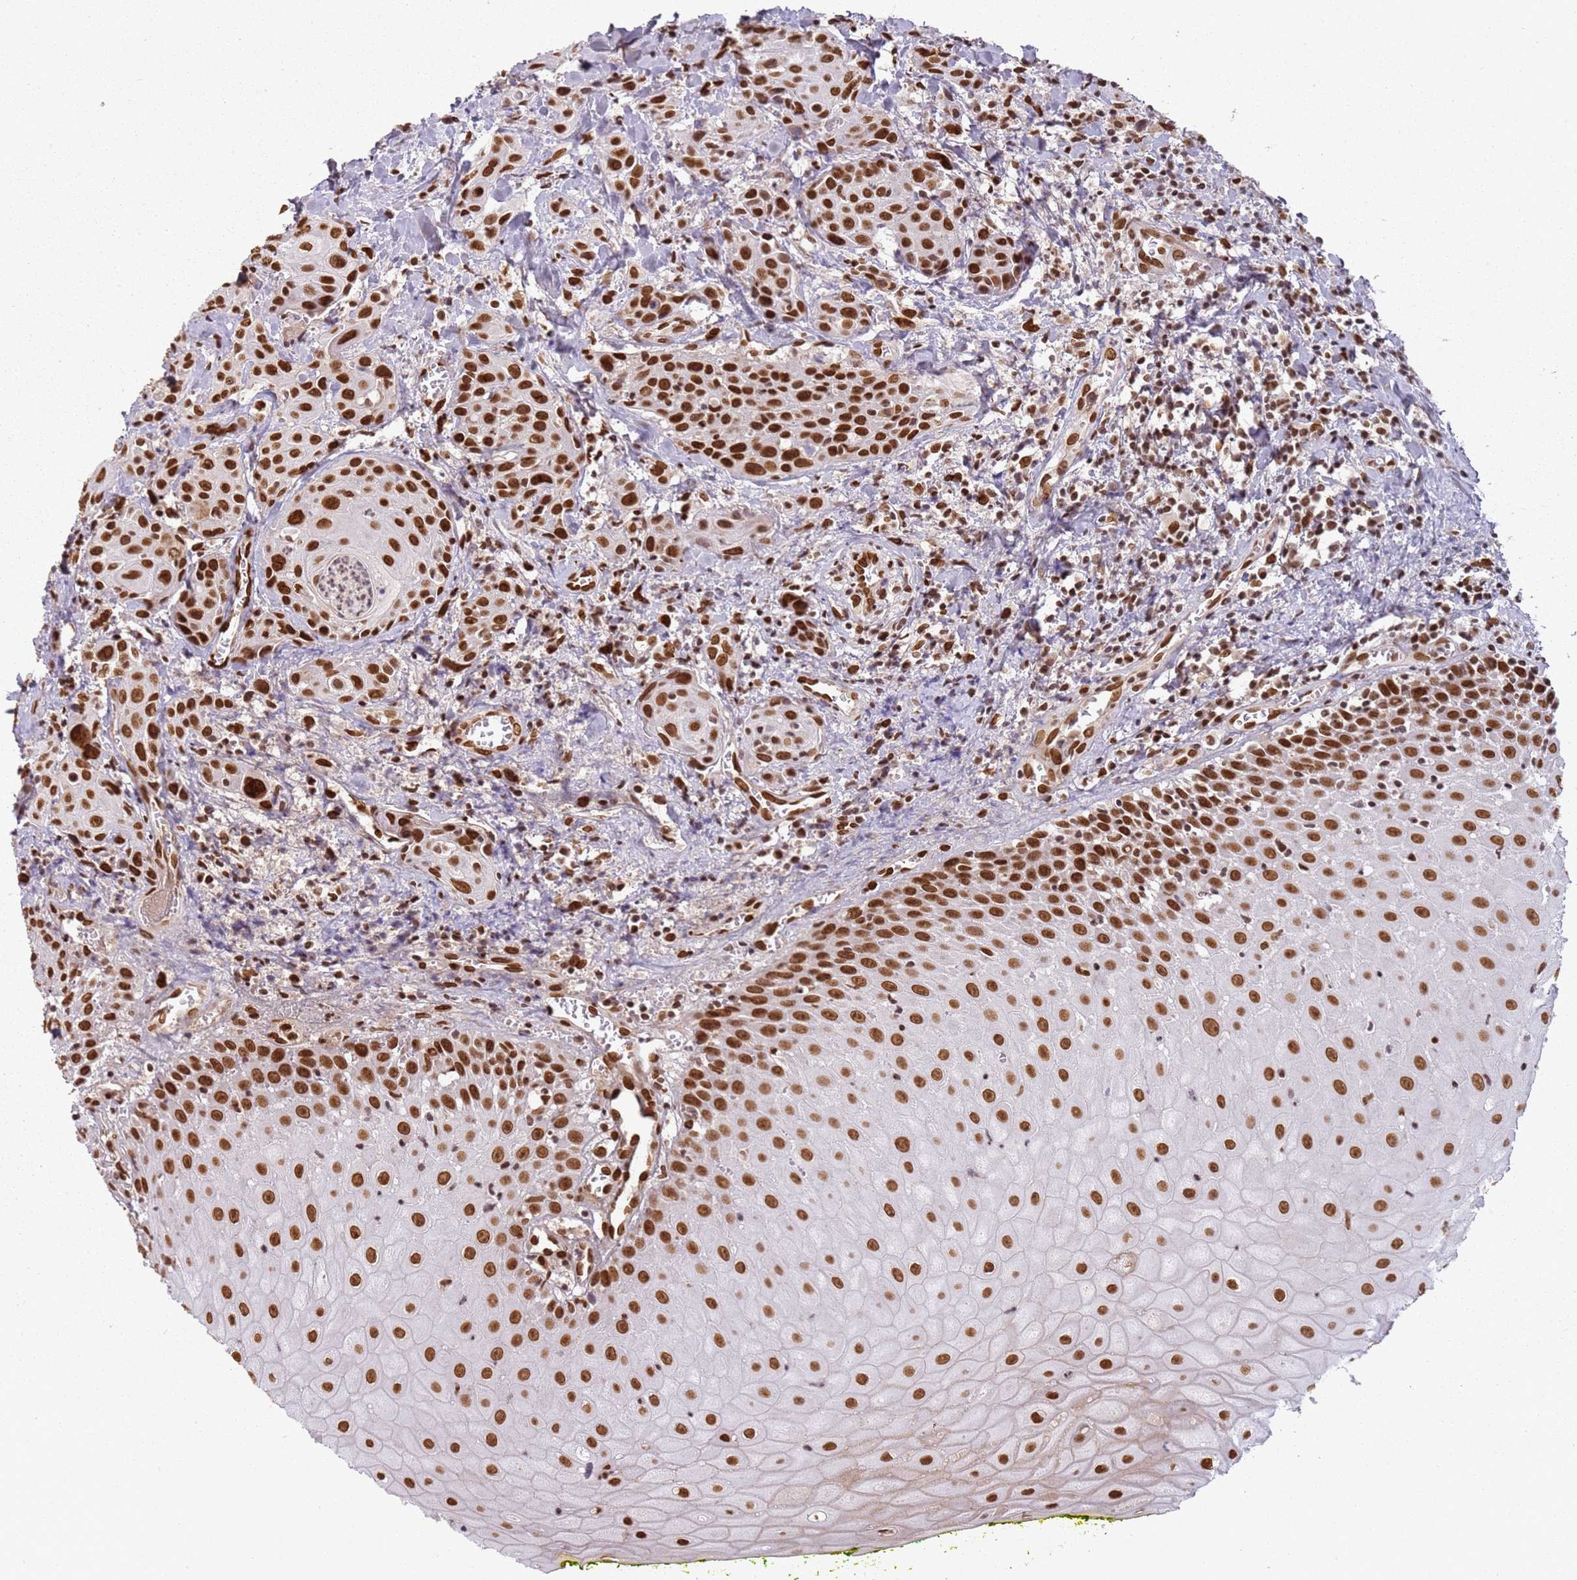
{"staining": {"intensity": "strong", "quantity": ">75%", "location": "nuclear"}, "tissue": "head and neck cancer", "cell_type": "Tumor cells", "image_type": "cancer", "snomed": [{"axis": "morphology", "description": "Squamous cell carcinoma, NOS"}, {"axis": "topography", "description": "Oral tissue"}, {"axis": "topography", "description": "Head-Neck"}], "caption": "Squamous cell carcinoma (head and neck) stained with DAB immunohistochemistry displays high levels of strong nuclear positivity in about >75% of tumor cells. Nuclei are stained in blue.", "gene": "TENT4A", "patient": {"sex": "female", "age": 82}}